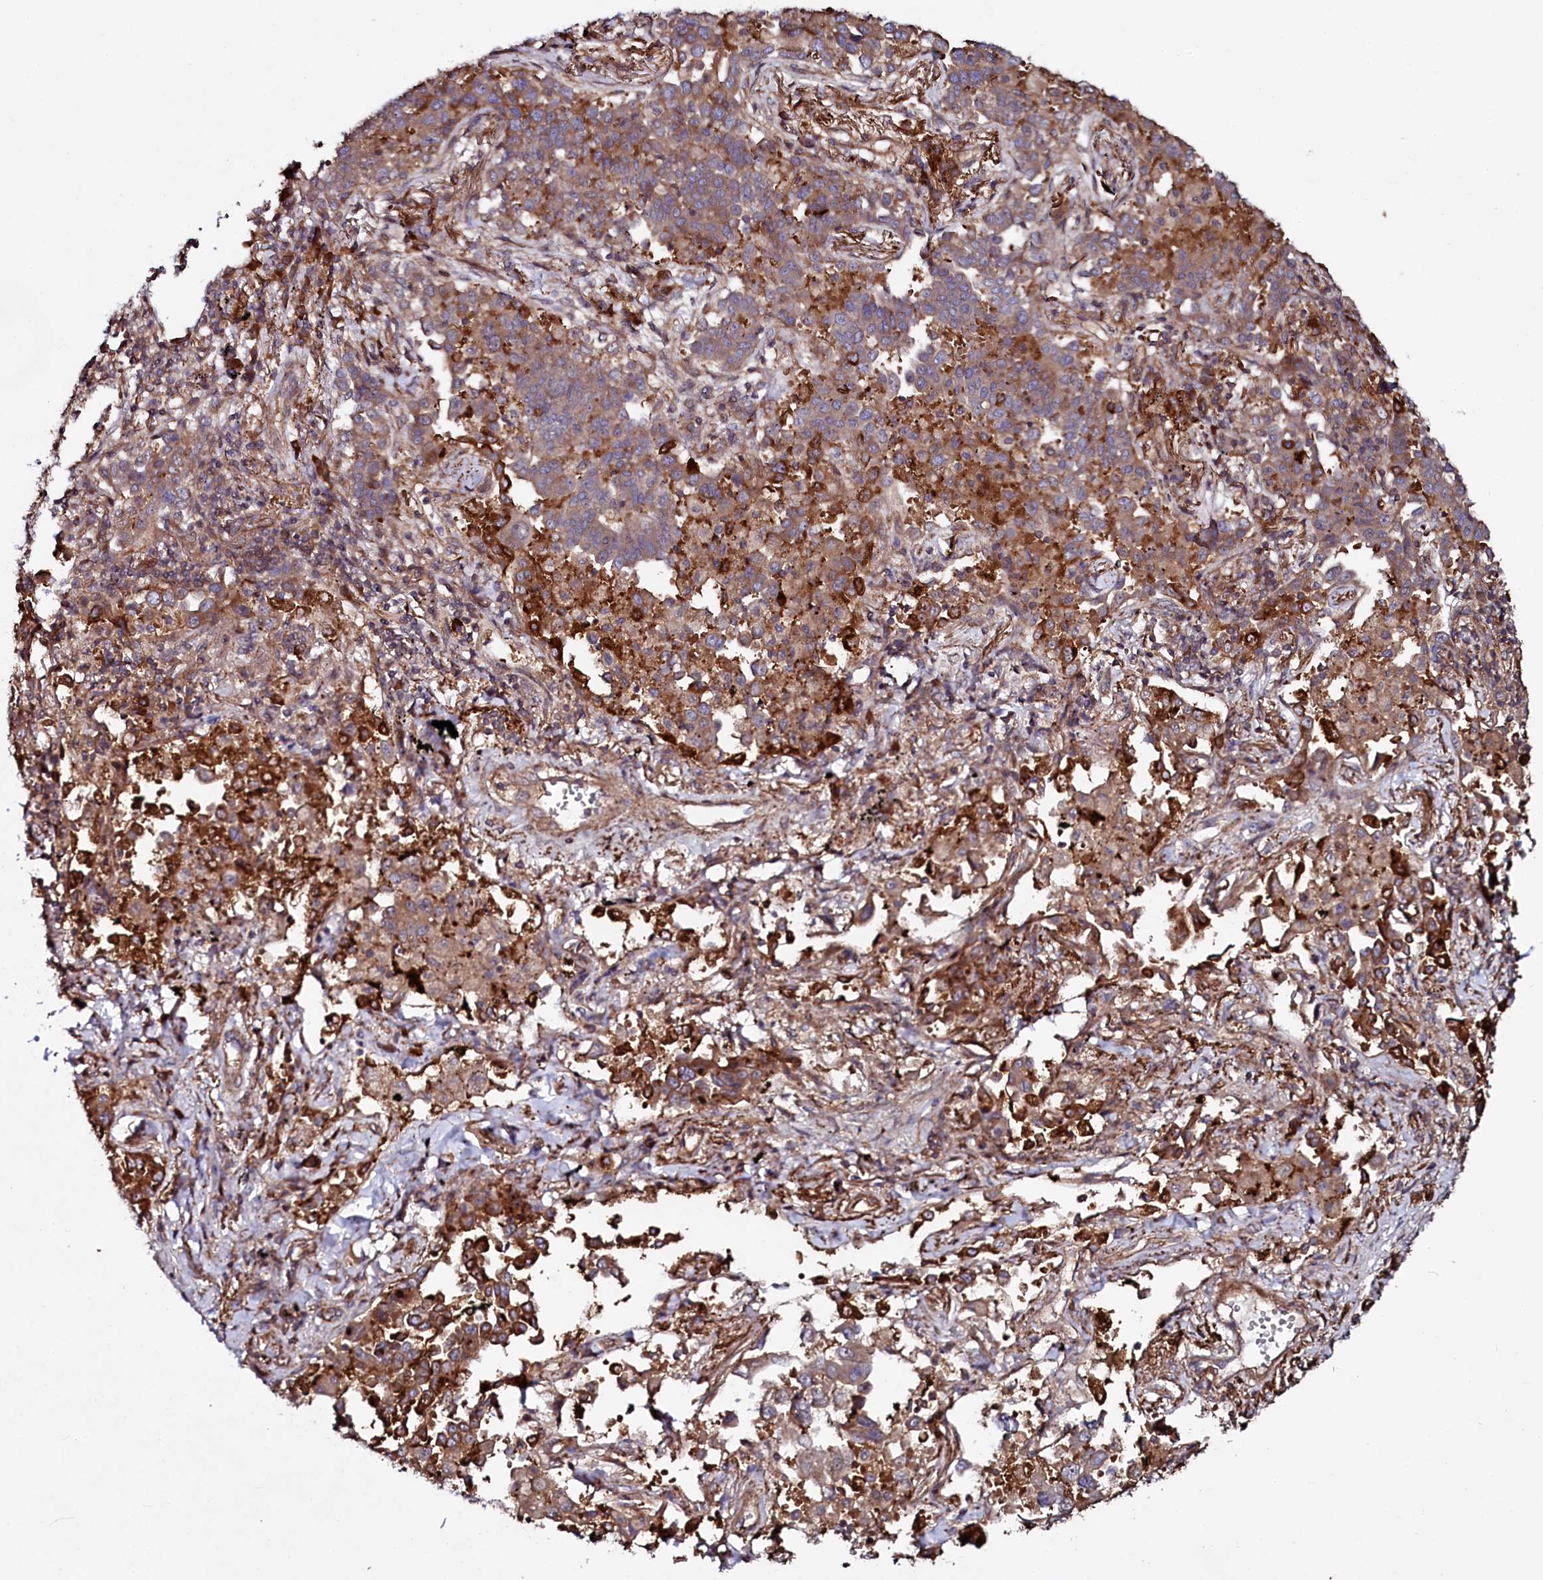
{"staining": {"intensity": "moderate", "quantity": "25%-75%", "location": "cytoplasmic/membranous"}, "tissue": "lung cancer", "cell_type": "Tumor cells", "image_type": "cancer", "snomed": [{"axis": "morphology", "description": "Adenocarcinoma, NOS"}, {"axis": "topography", "description": "Lung"}], "caption": "A brown stain shows moderate cytoplasmic/membranous expression of a protein in human adenocarcinoma (lung) tumor cells. (Stains: DAB (3,3'-diaminobenzidine) in brown, nuclei in blue, Microscopy: brightfield microscopy at high magnification).", "gene": "USPL1", "patient": {"sex": "male", "age": 67}}